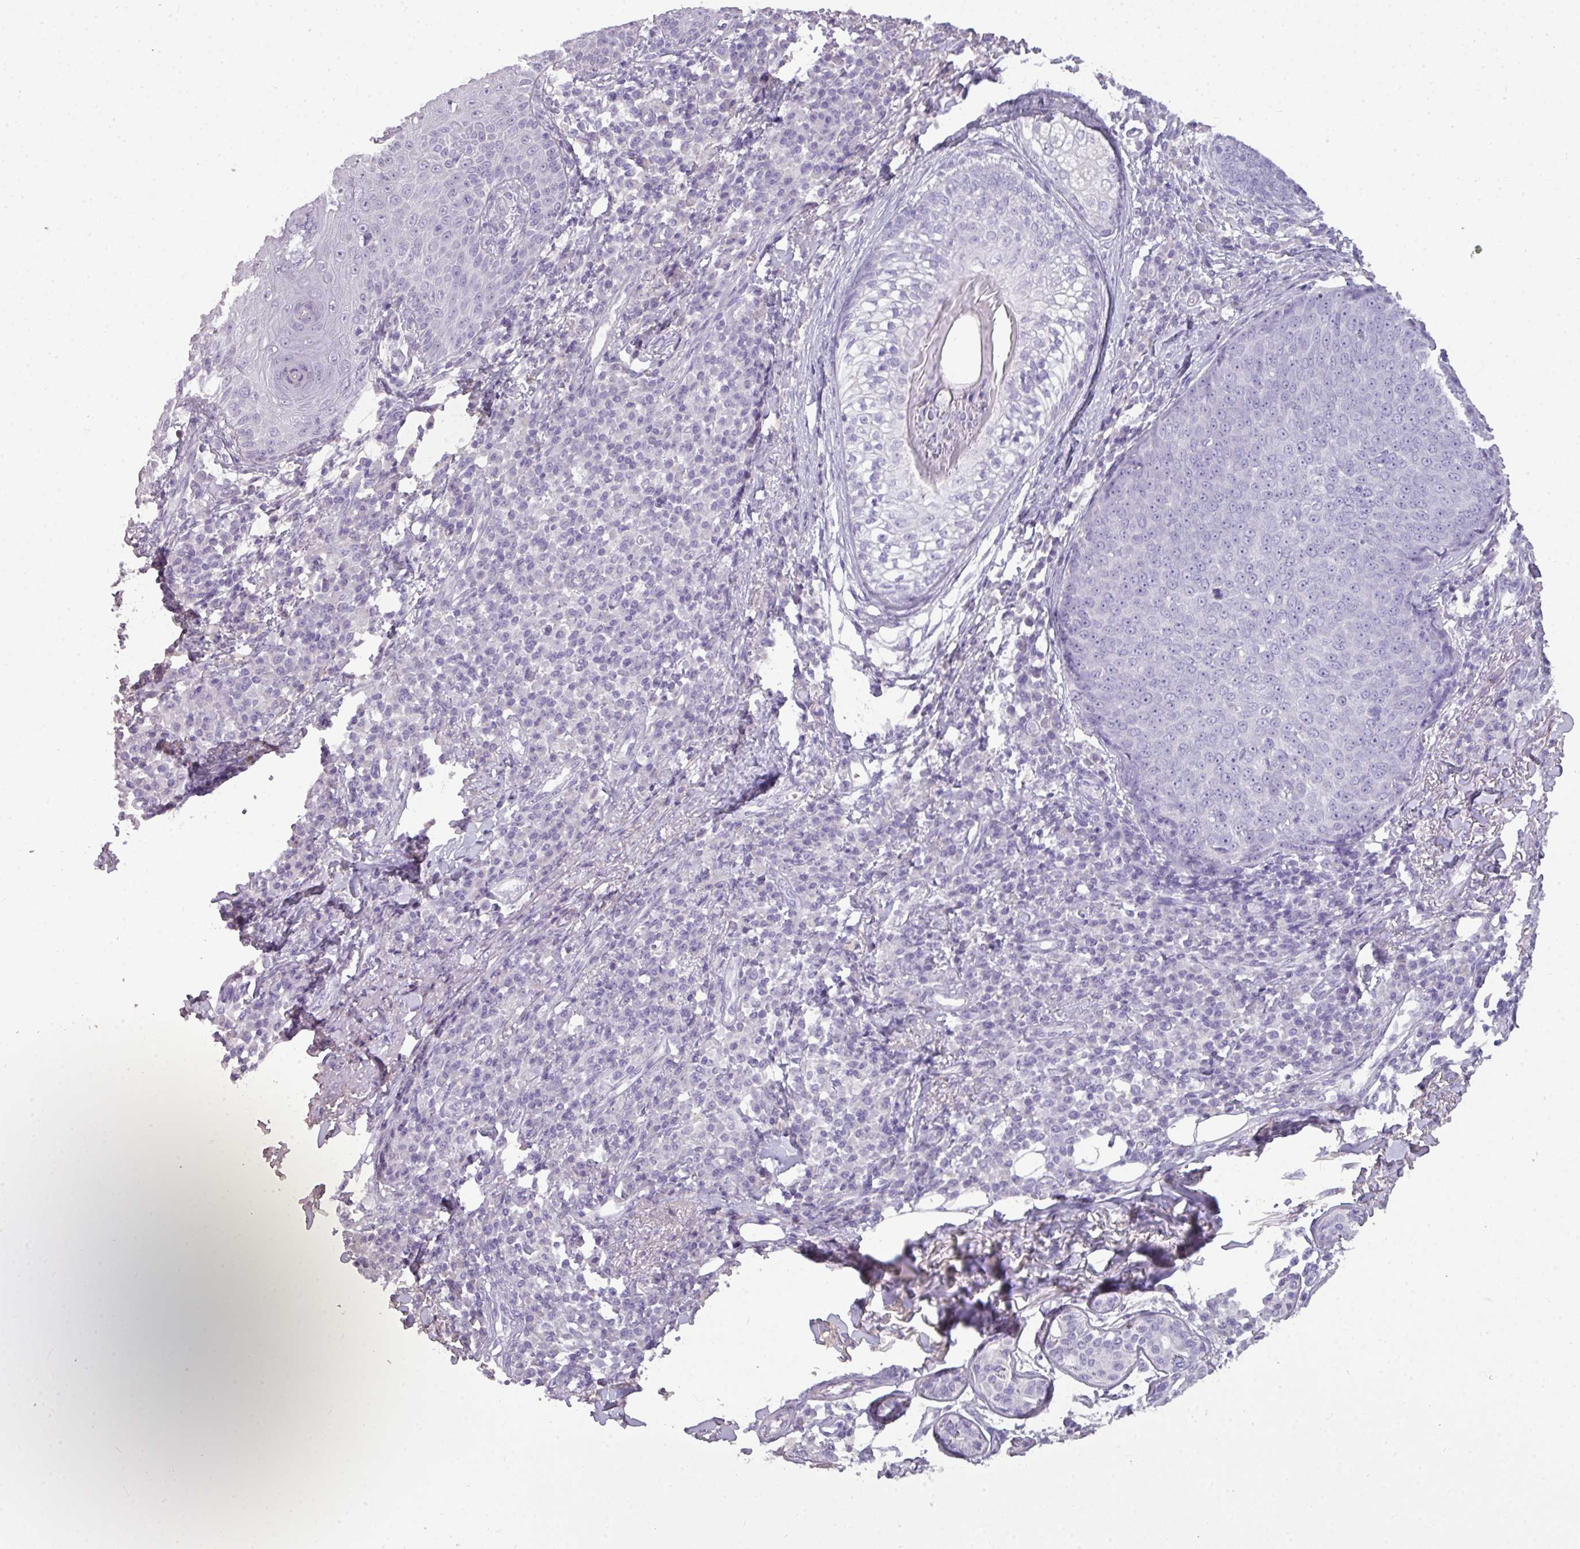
{"staining": {"intensity": "negative", "quantity": "none", "location": "none"}, "tissue": "skin cancer", "cell_type": "Tumor cells", "image_type": "cancer", "snomed": [{"axis": "morphology", "description": "Squamous cell carcinoma, NOS"}, {"axis": "topography", "description": "Skin"}], "caption": "A high-resolution histopathology image shows immunohistochemistry staining of skin cancer, which demonstrates no significant expression in tumor cells.", "gene": "TMEM91", "patient": {"sex": "male", "age": 71}}